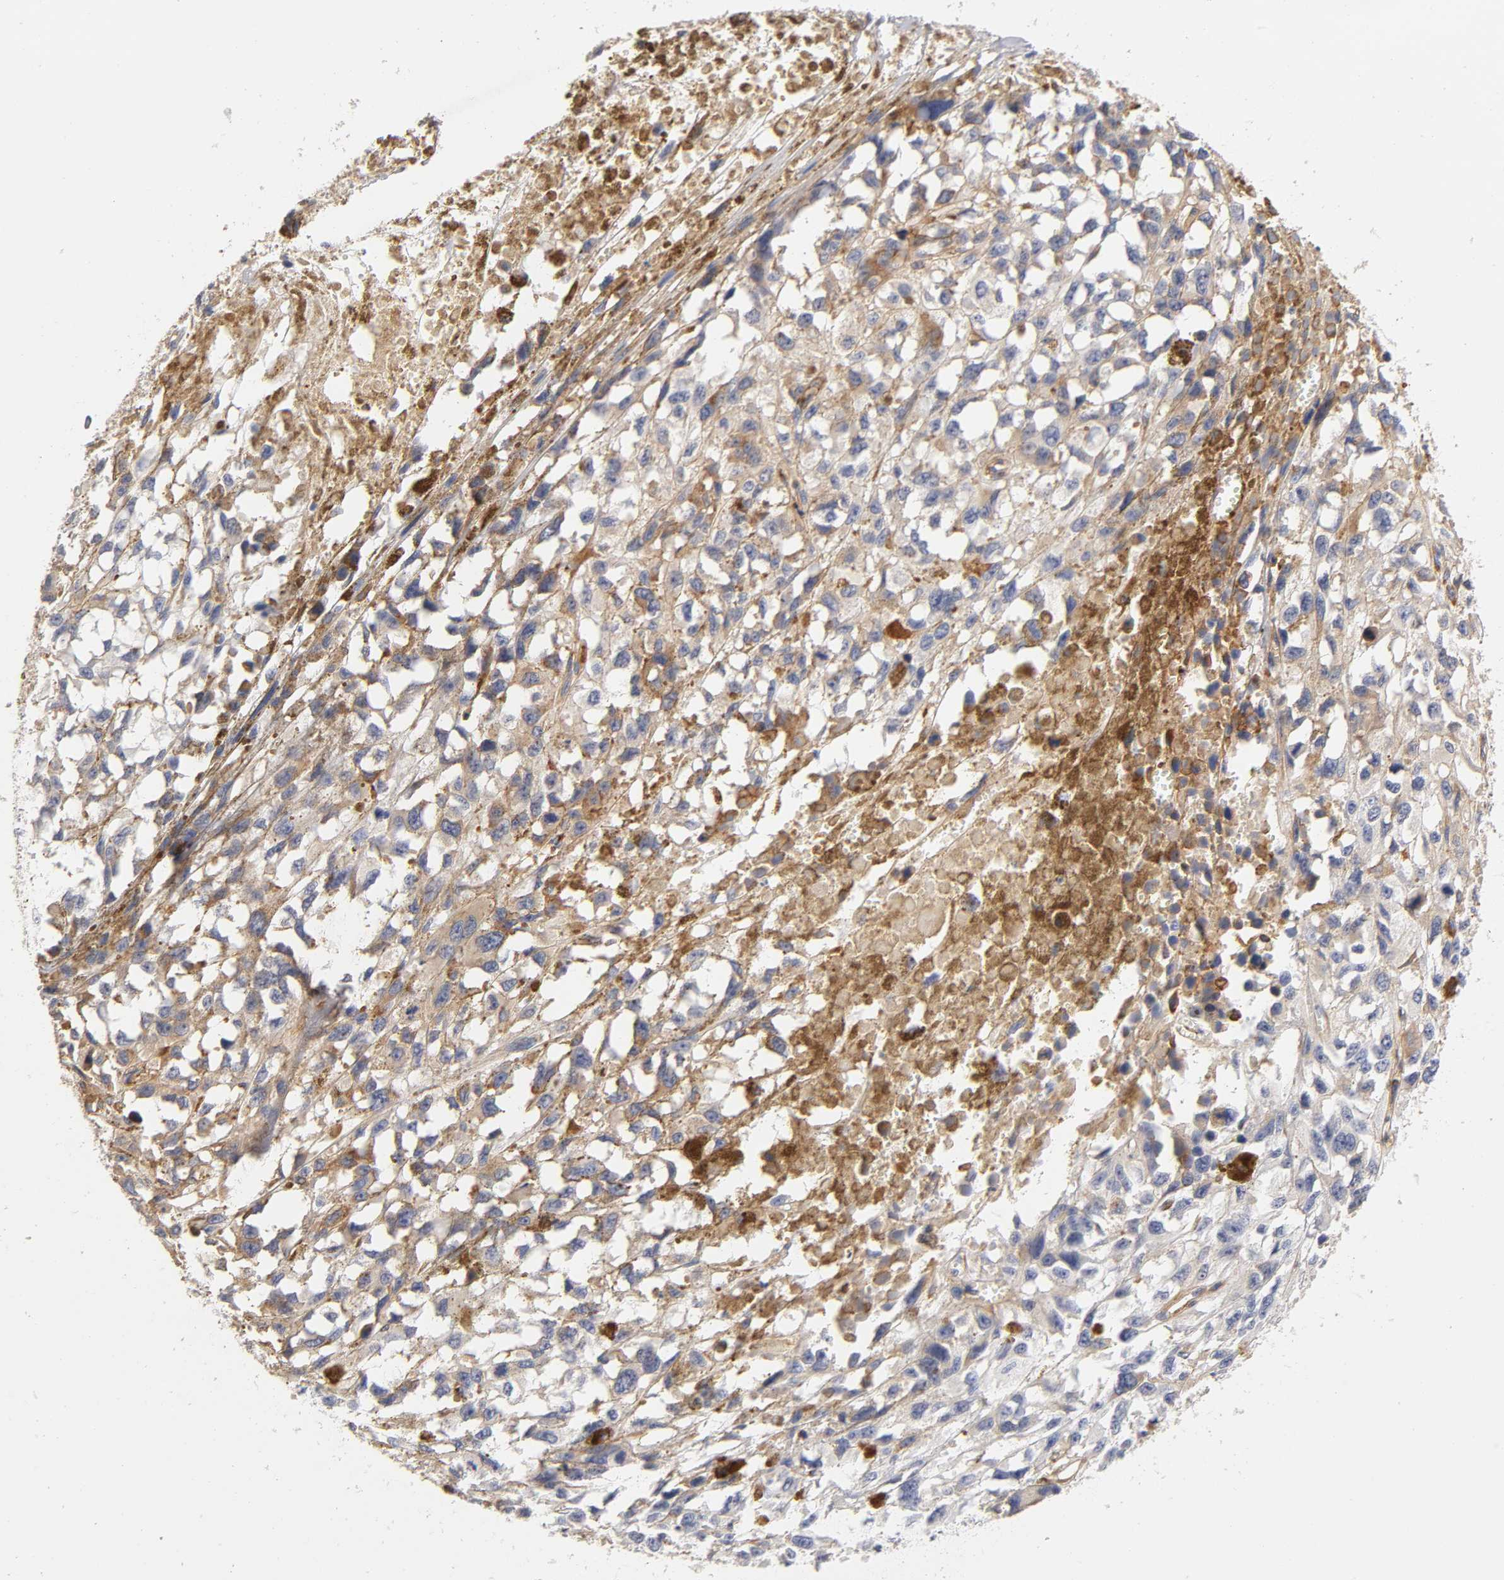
{"staining": {"intensity": "weak", "quantity": ">75%", "location": "cytoplasmic/membranous"}, "tissue": "melanoma", "cell_type": "Tumor cells", "image_type": "cancer", "snomed": [{"axis": "morphology", "description": "Malignant melanoma, Metastatic site"}, {"axis": "topography", "description": "Lymph node"}], "caption": "High-power microscopy captured an immunohistochemistry image of malignant melanoma (metastatic site), revealing weak cytoplasmic/membranous staining in about >75% of tumor cells. The protein of interest is stained brown, and the nuclei are stained in blue (DAB IHC with brightfield microscopy, high magnification).", "gene": "LAMB1", "patient": {"sex": "male", "age": 59}}